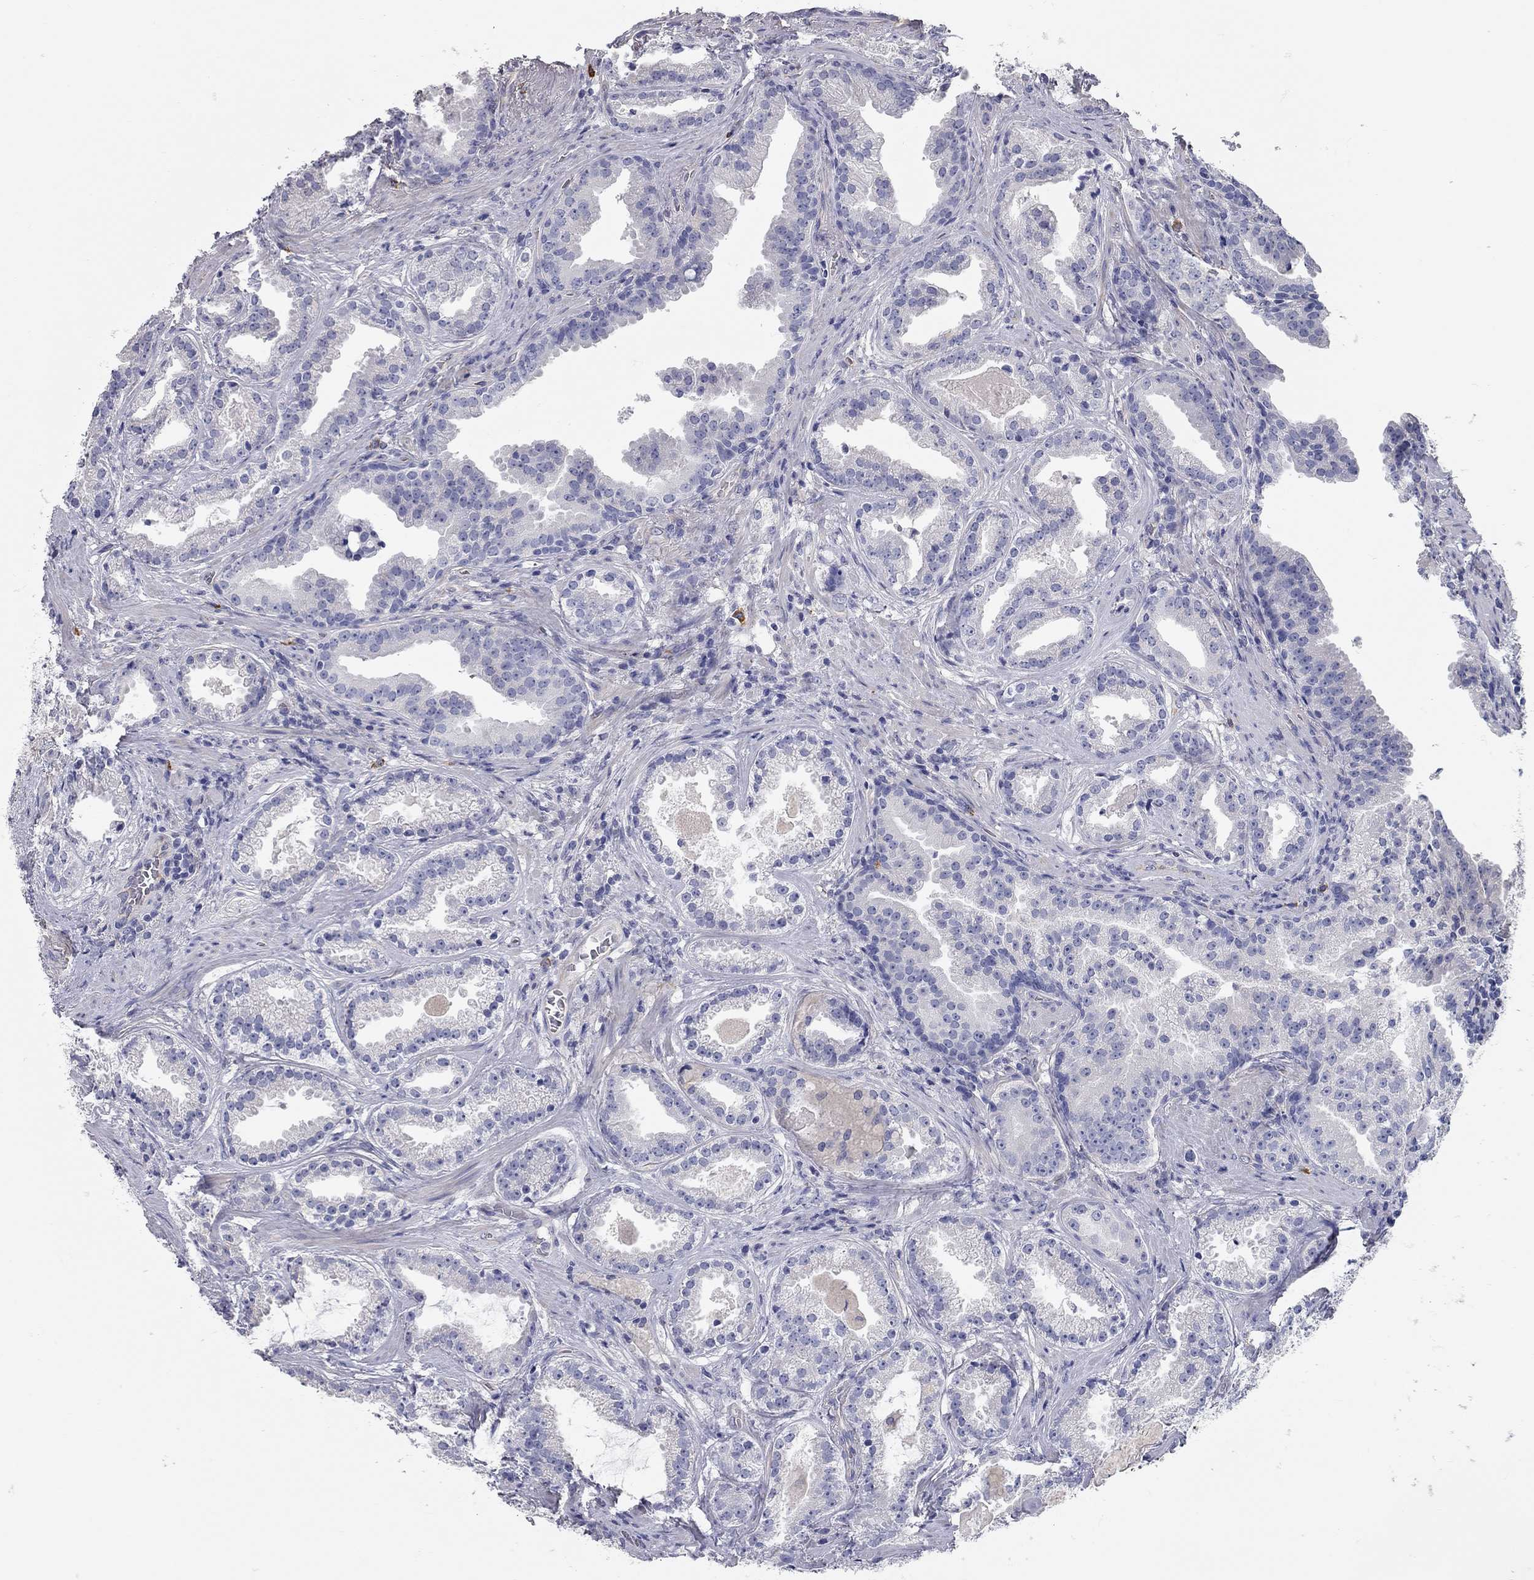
{"staining": {"intensity": "negative", "quantity": "none", "location": "none"}, "tissue": "prostate cancer", "cell_type": "Tumor cells", "image_type": "cancer", "snomed": [{"axis": "morphology", "description": "Adenocarcinoma, NOS"}, {"axis": "morphology", "description": "Adenocarcinoma, High grade"}, {"axis": "topography", "description": "Prostate"}], "caption": "This micrograph is of prostate cancer (adenocarcinoma) stained with immunohistochemistry (IHC) to label a protein in brown with the nuclei are counter-stained blue. There is no expression in tumor cells.", "gene": "C10orf90", "patient": {"sex": "male", "age": 64}}